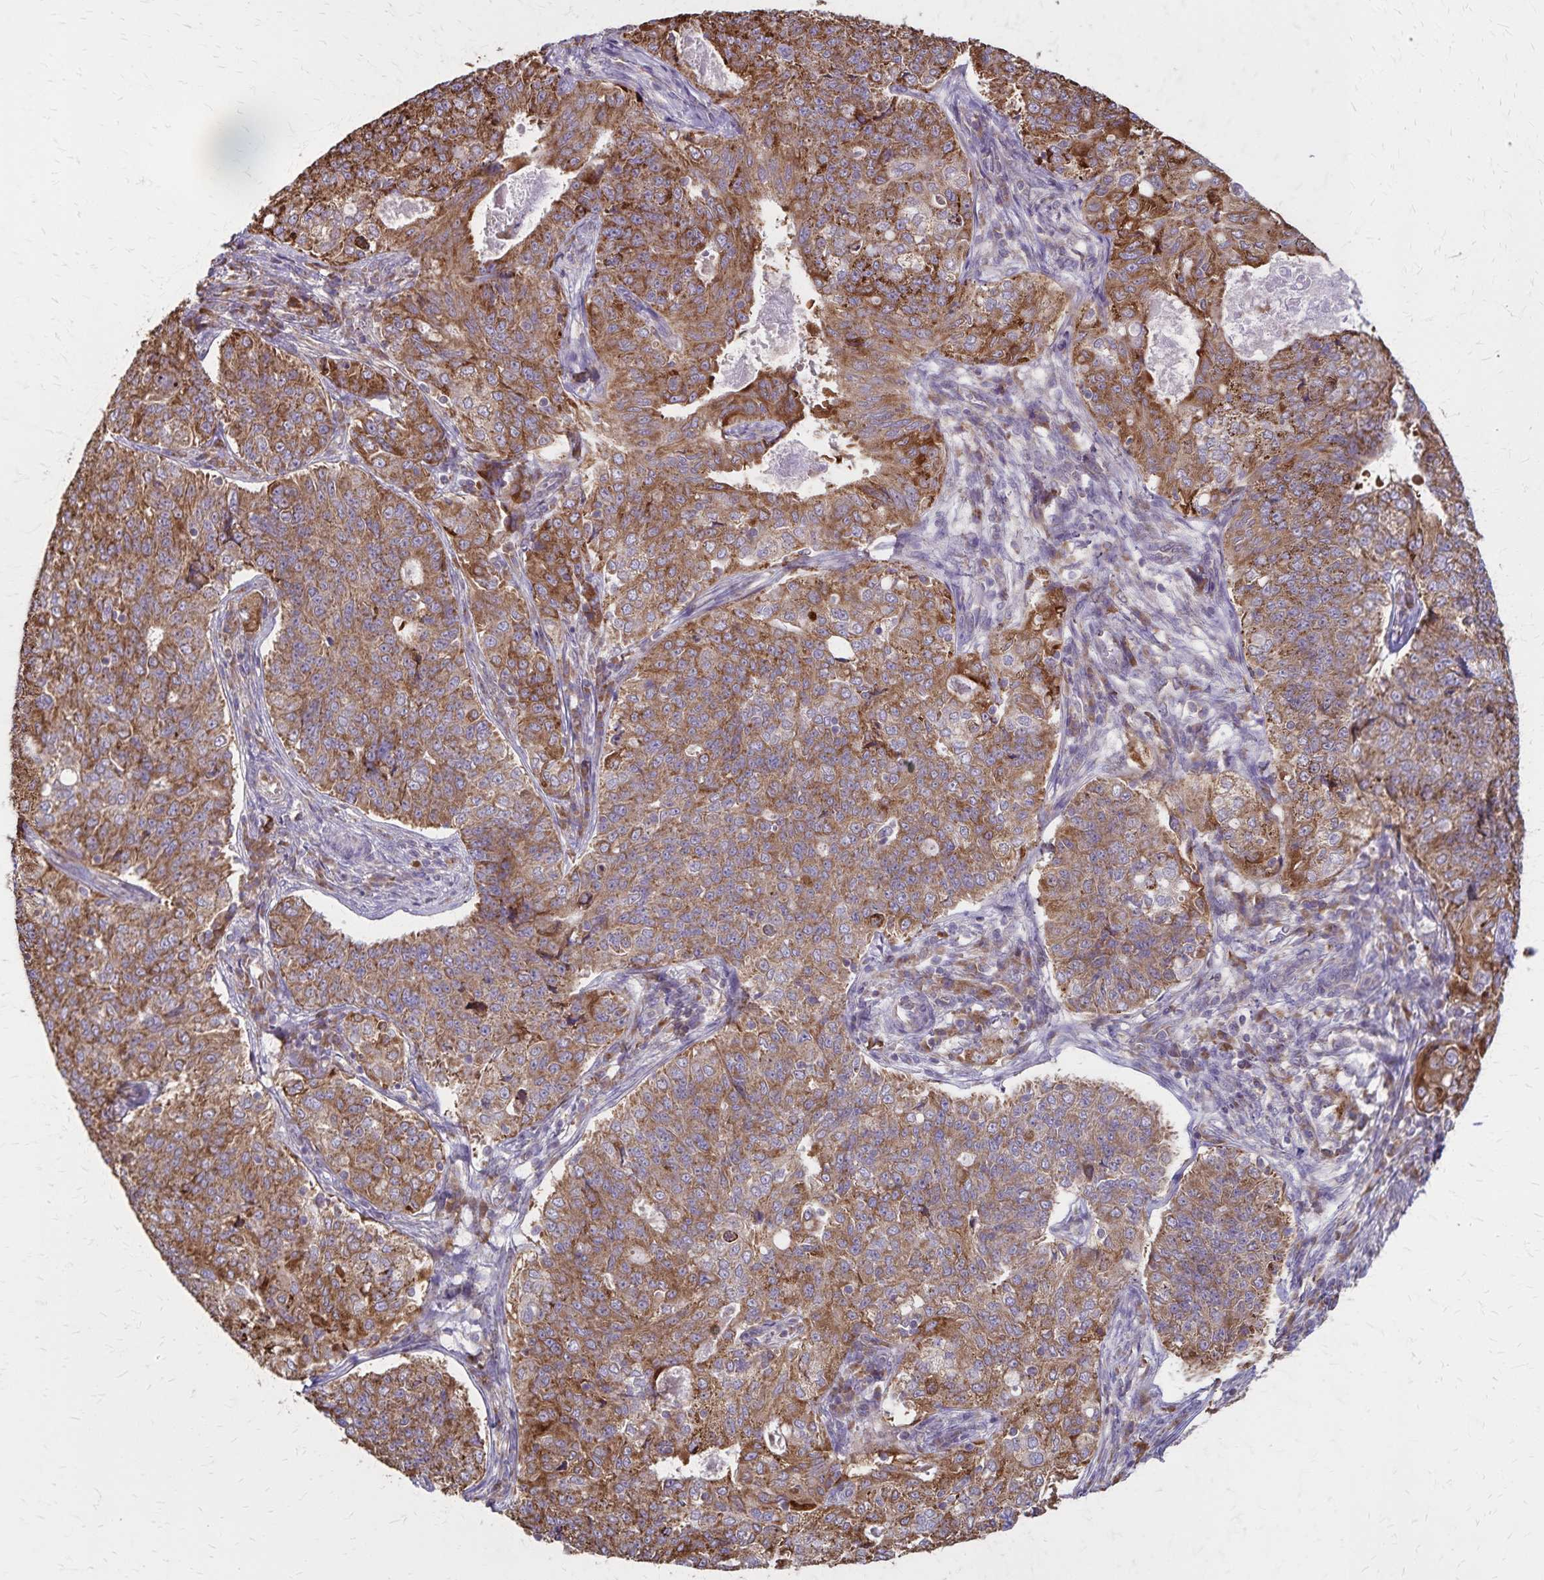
{"staining": {"intensity": "strong", "quantity": ">75%", "location": "cytoplasmic/membranous"}, "tissue": "endometrial cancer", "cell_type": "Tumor cells", "image_type": "cancer", "snomed": [{"axis": "morphology", "description": "Adenocarcinoma, NOS"}, {"axis": "topography", "description": "Endometrium"}], "caption": "A photomicrograph of endometrial cancer stained for a protein demonstrates strong cytoplasmic/membranous brown staining in tumor cells. (DAB IHC with brightfield microscopy, high magnification).", "gene": "RNF10", "patient": {"sex": "female", "age": 43}}